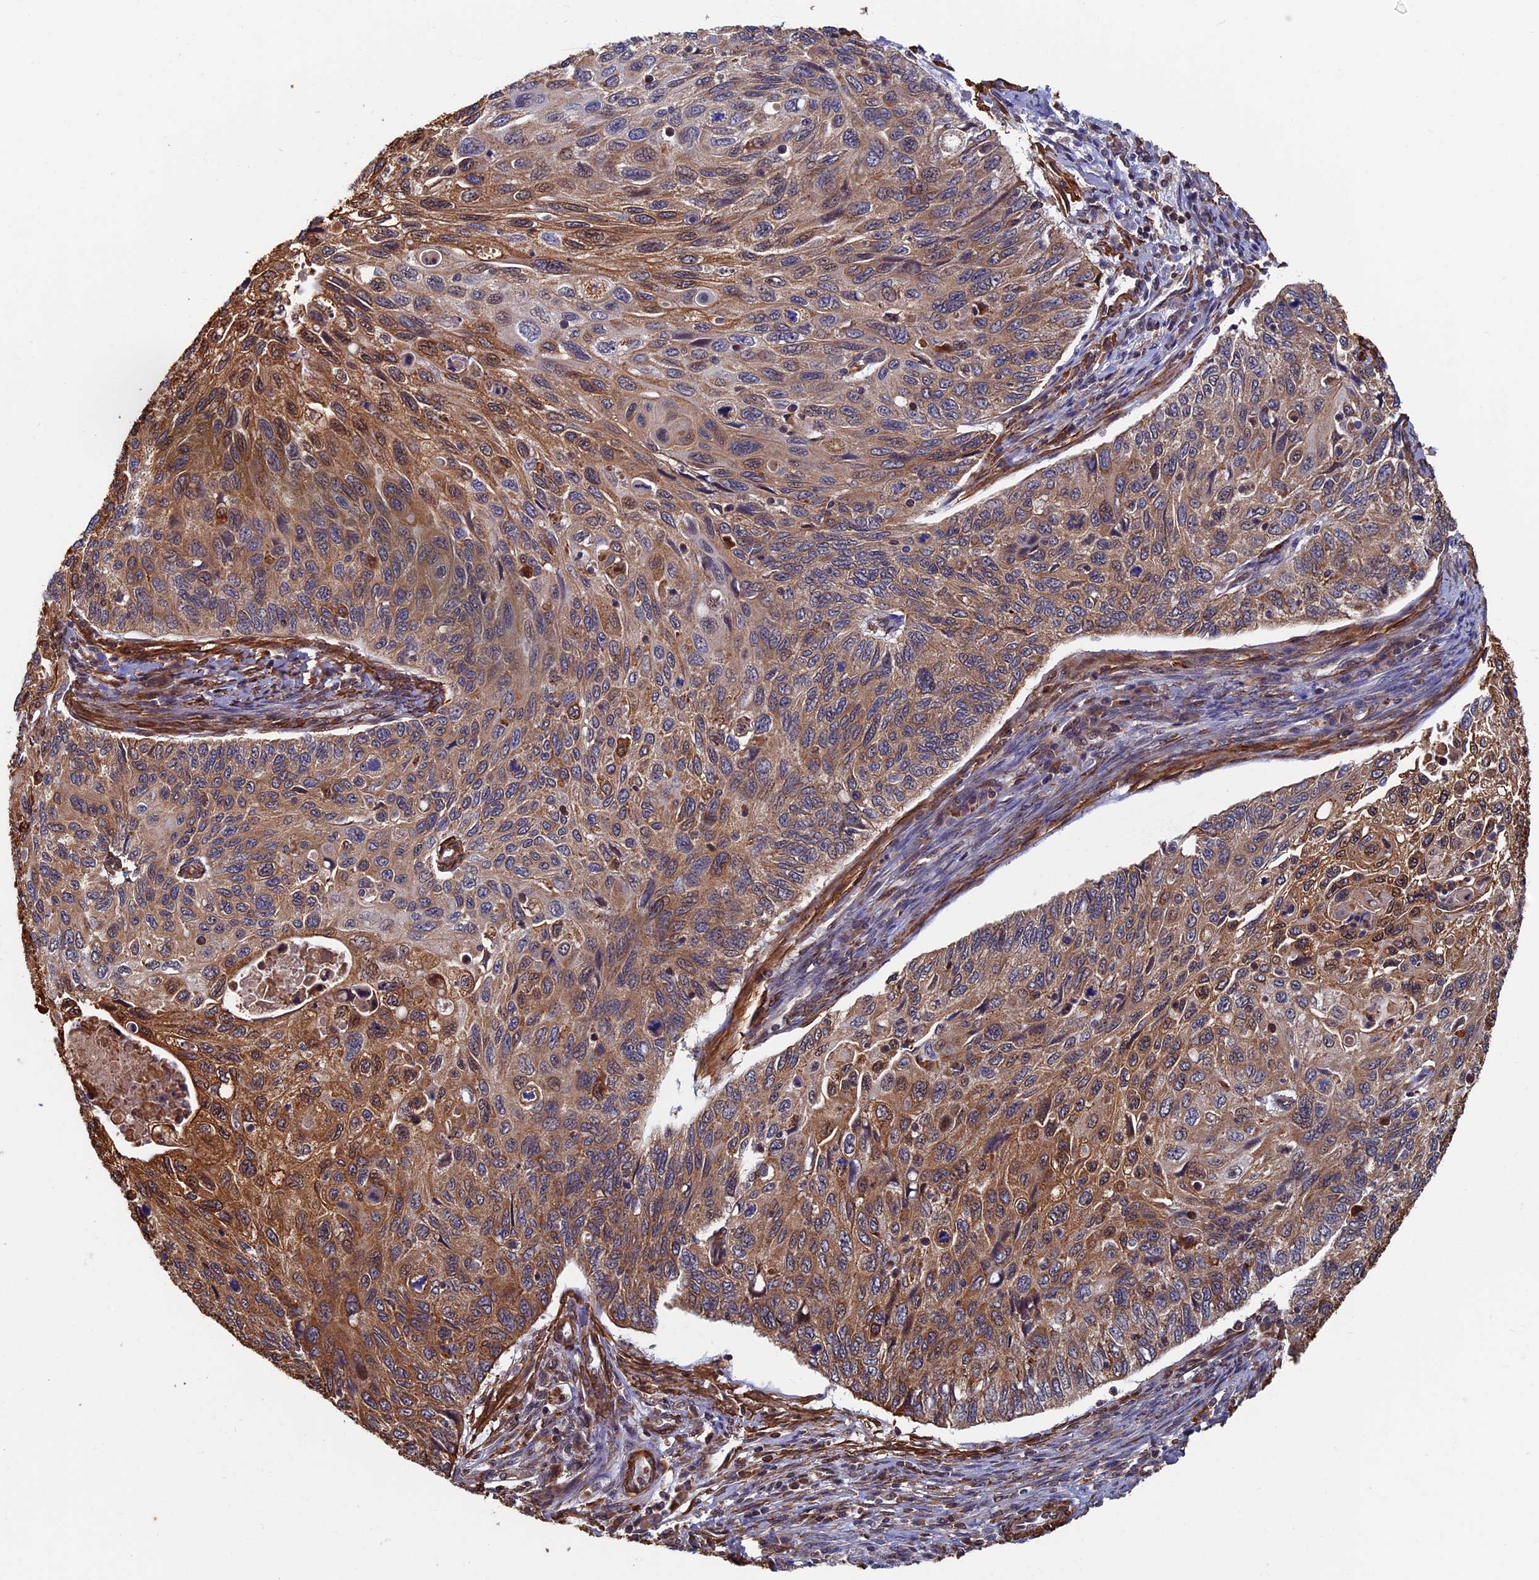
{"staining": {"intensity": "moderate", "quantity": ">75%", "location": "cytoplasmic/membranous"}, "tissue": "cervical cancer", "cell_type": "Tumor cells", "image_type": "cancer", "snomed": [{"axis": "morphology", "description": "Squamous cell carcinoma, NOS"}, {"axis": "topography", "description": "Cervix"}], "caption": "This micrograph exhibits immunohistochemistry (IHC) staining of squamous cell carcinoma (cervical), with medium moderate cytoplasmic/membranous staining in approximately >75% of tumor cells.", "gene": "CTDP1", "patient": {"sex": "female", "age": 70}}